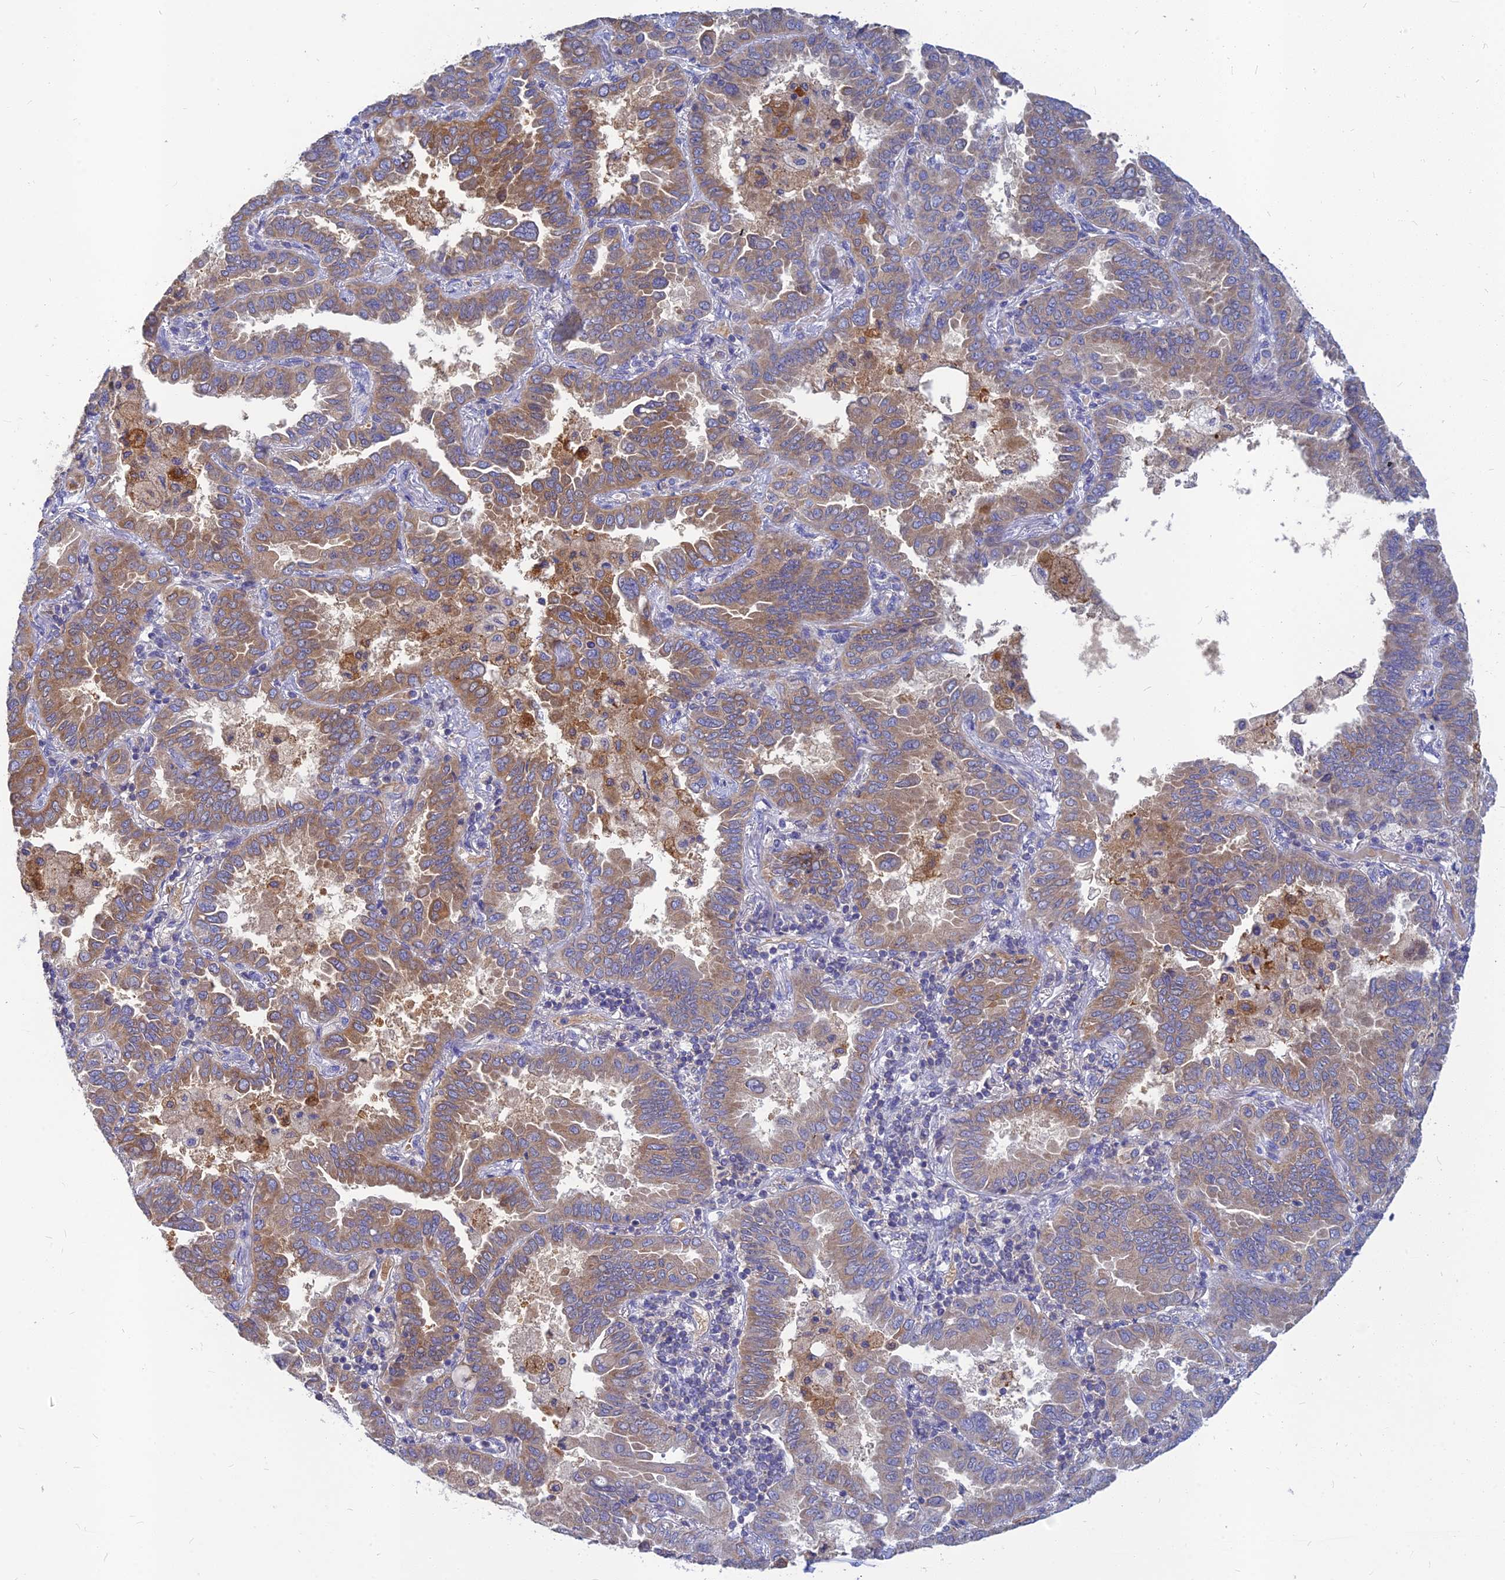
{"staining": {"intensity": "moderate", "quantity": ">75%", "location": "cytoplasmic/membranous"}, "tissue": "lung cancer", "cell_type": "Tumor cells", "image_type": "cancer", "snomed": [{"axis": "morphology", "description": "Adenocarcinoma, NOS"}, {"axis": "topography", "description": "Lung"}], "caption": "The micrograph shows staining of adenocarcinoma (lung), revealing moderate cytoplasmic/membranous protein staining (brown color) within tumor cells.", "gene": "CACNA1B", "patient": {"sex": "male", "age": 64}}